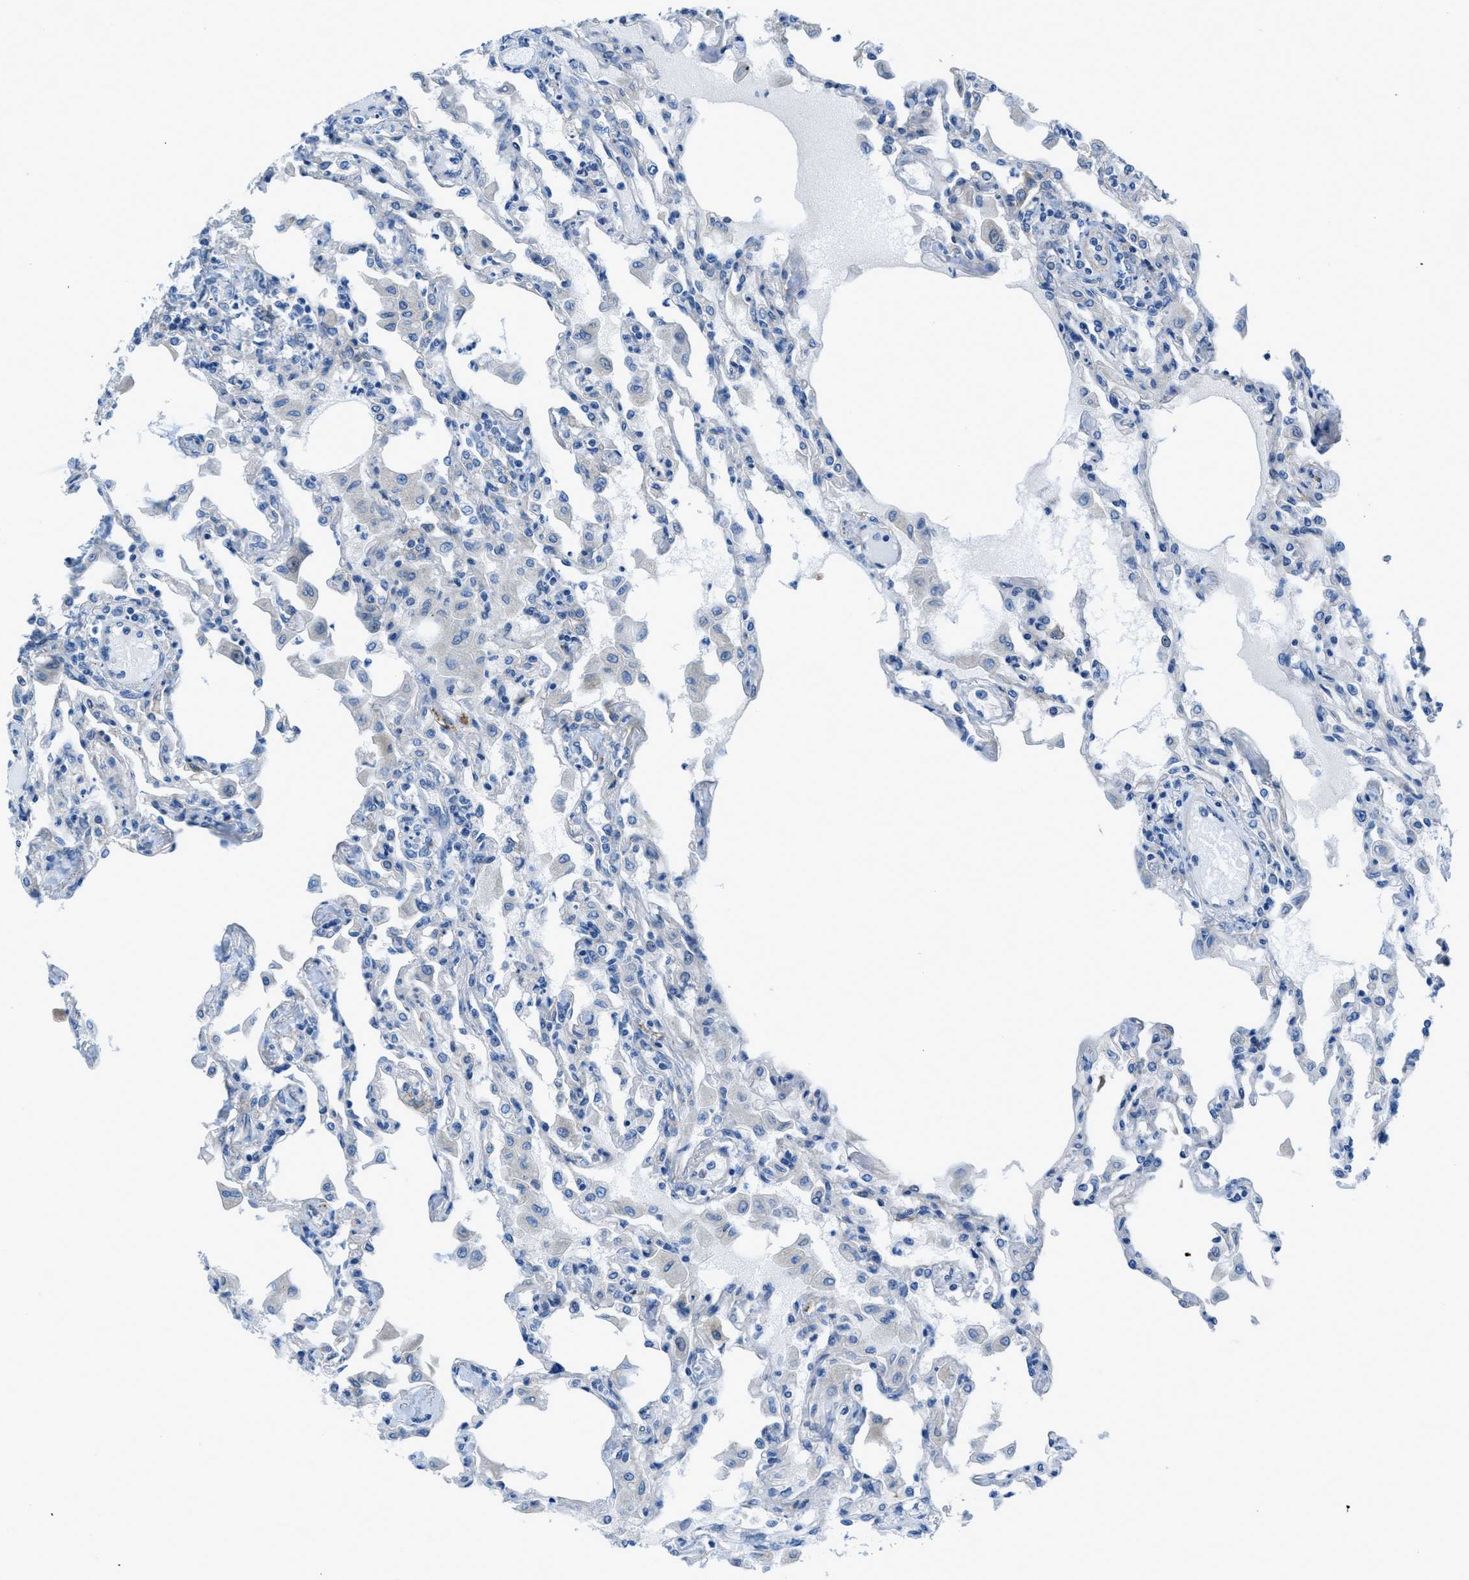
{"staining": {"intensity": "negative", "quantity": "none", "location": "none"}, "tissue": "lung", "cell_type": "Alveolar cells", "image_type": "normal", "snomed": [{"axis": "morphology", "description": "Normal tissue, NOS"}, {"axis": "topography", "description": "Bronchus"}, {"axis": "topography", "description": "Lung"}], "caption": "Immunohistochemistry (IHC) image of benign lung: lung stained with DAB displays no significant protein expression in alveolar cells. Brightfield microscopy of IHC stained with DAB (3,3'-diaminobenzidine) (brown) and hematoxylin (blue), captured at high magnification.", "gene": "EGFR", "patient": {"sex": "female", "age": 49}}